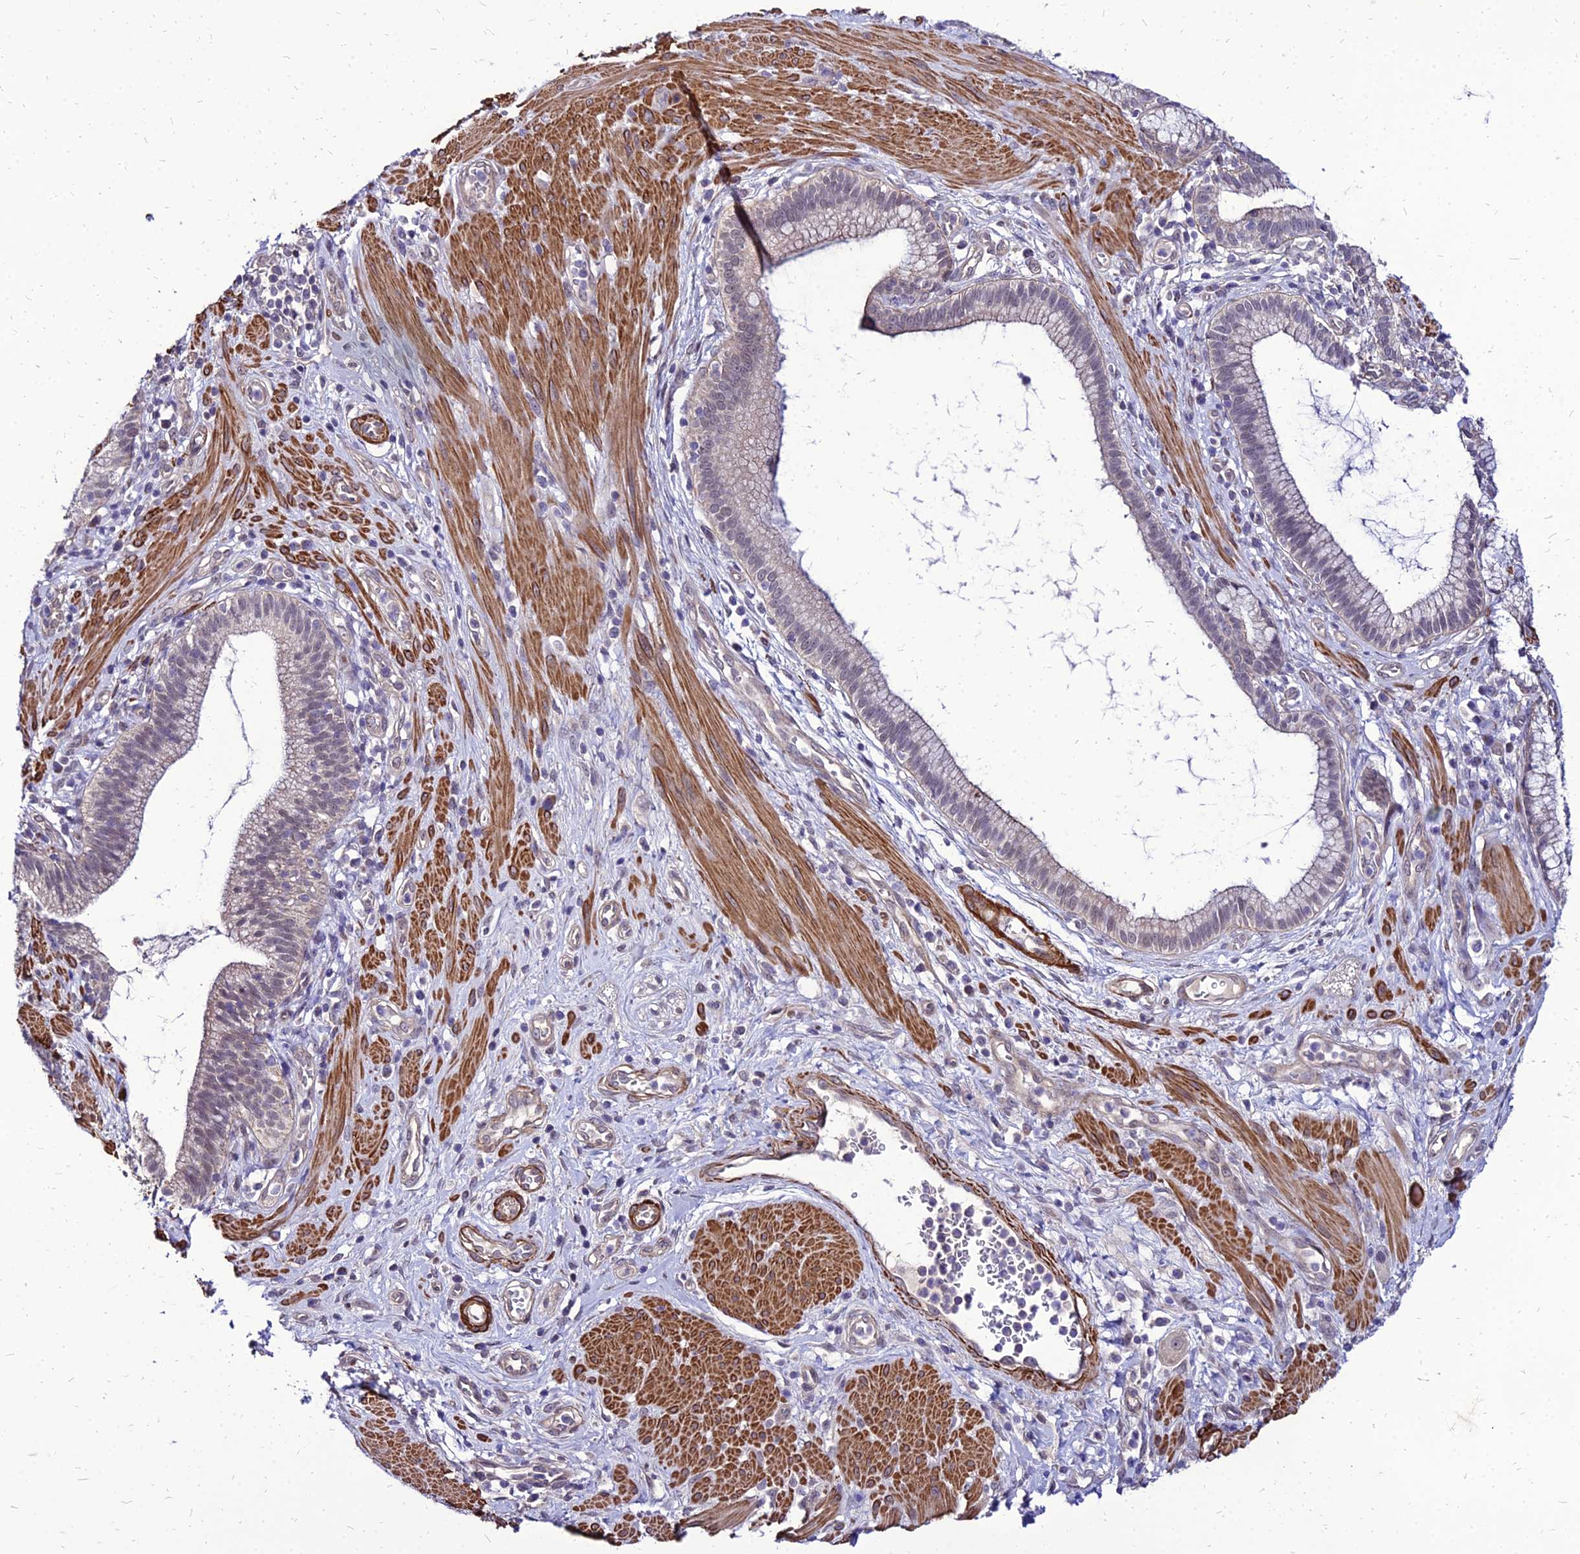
{"staining": {"intensity": "weak", "quantity": "25%-75%", "location": "cytoplasmic/membranous,nuclear"}, "tissue": "pancreatic cancer", "cell_type": "Tumor cells", "image_type": "cancer", "snomed": [{"axis": "morphology", "description": "Adenocarcinoma, NOS"}, {"axis": "topography", "description": "Pancreas"}], "caption": "The immunohistochemical stain highlights weak cytoplasmic/membranous and nuclear expression in tumor cells of pancreatic cancer (adenocarcinoma) tissue.", "gene": "YEATS2", "patient": {"sex": "male", "age": 72}}